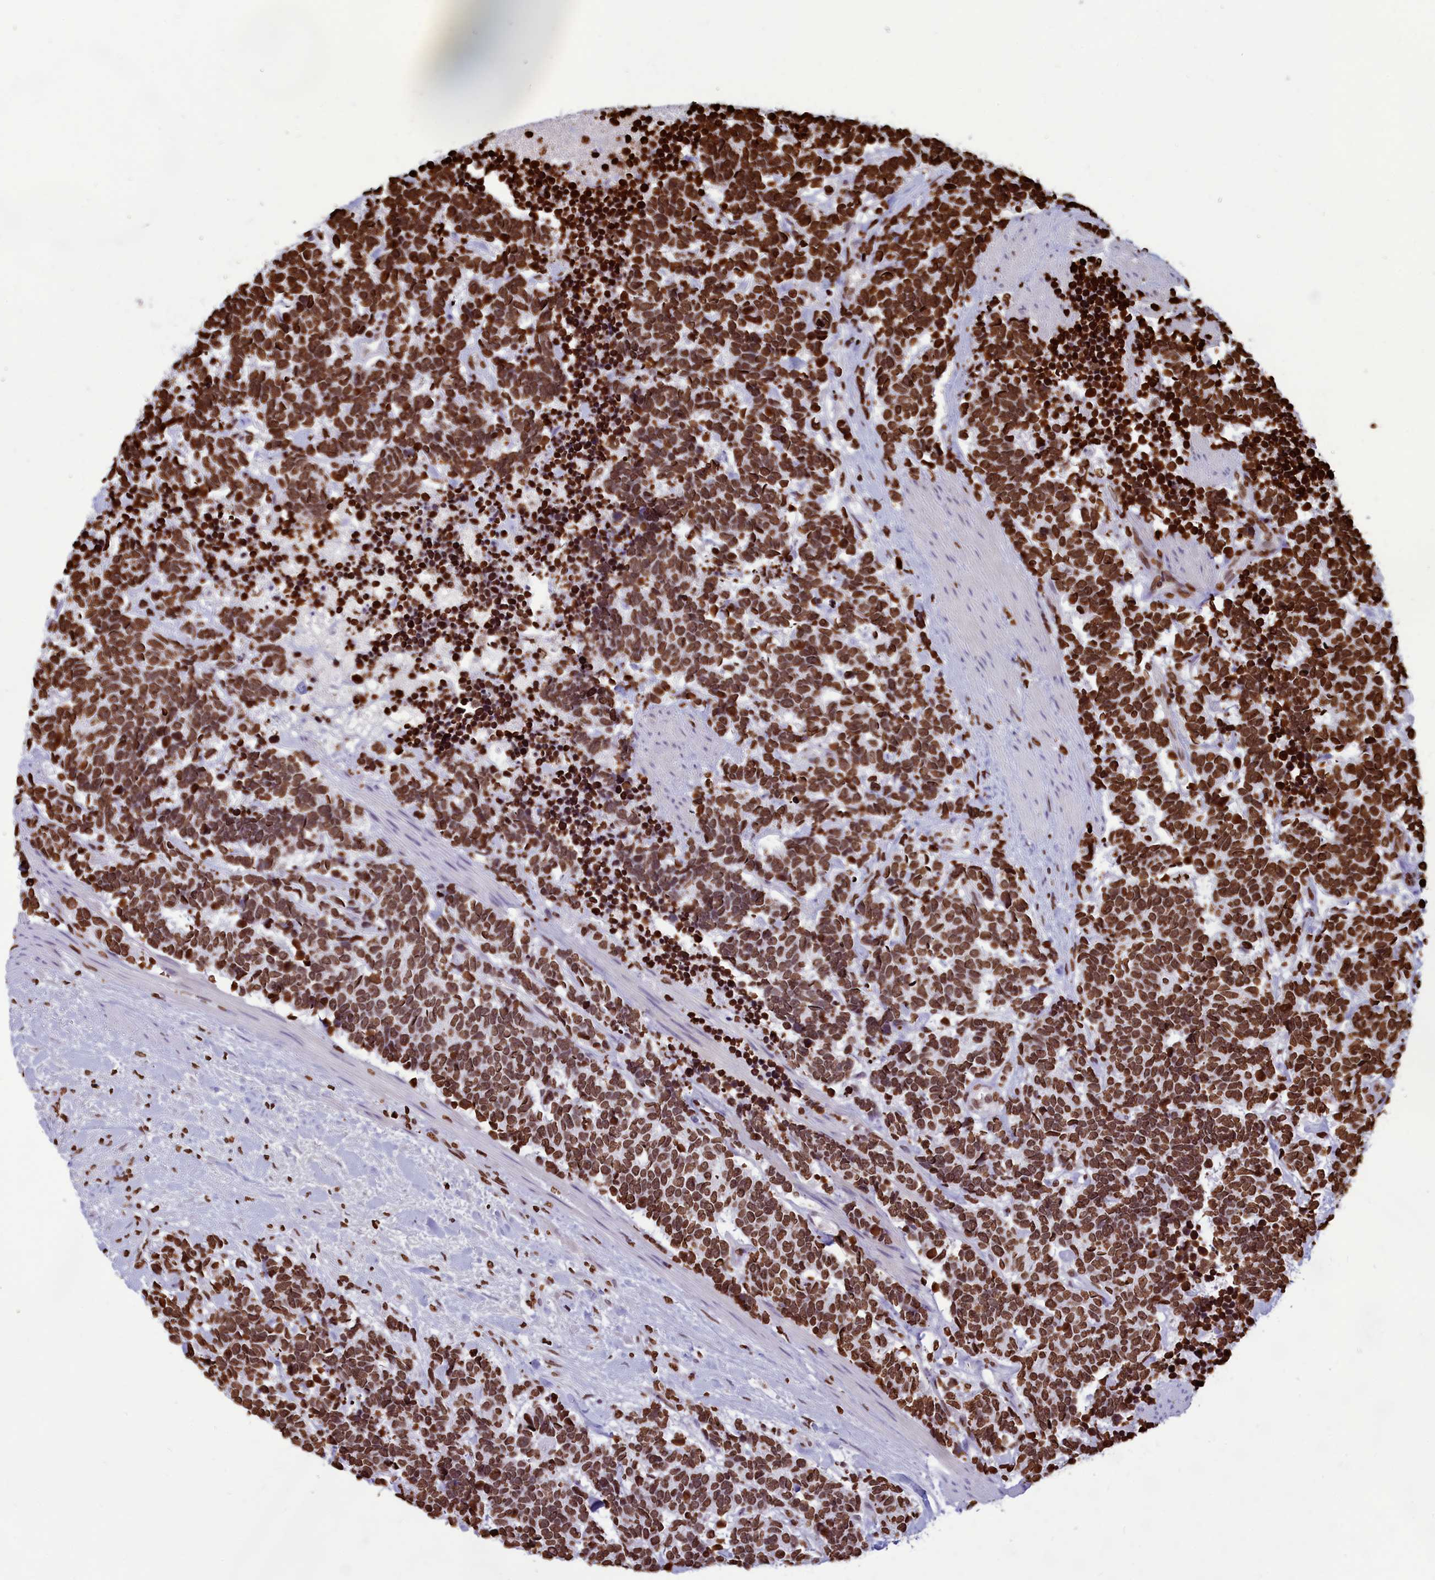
{"staining": {"intensity": "strong", "quantity": ">75%", "location": "nuclear"}, "tissue": "carcinoid", "cell_type": "Tumor cells", "image_type": "cancer", "snomed": [{"axis": "morphology", "description": "Carcinoma, NOS"}, {"axis": "morphology", "description": "Carcinoid, malignant, NOS"}, {"axis": "topography", "description": "Prostate"}], "caption": "Immunohistochemical staining of human carcinoid displays high levels of strong nuclear protein positivity in approximately >75% of tumor cells.", "gene": "AKAP17A", "patient": {"sex": "male", "age": 57}}